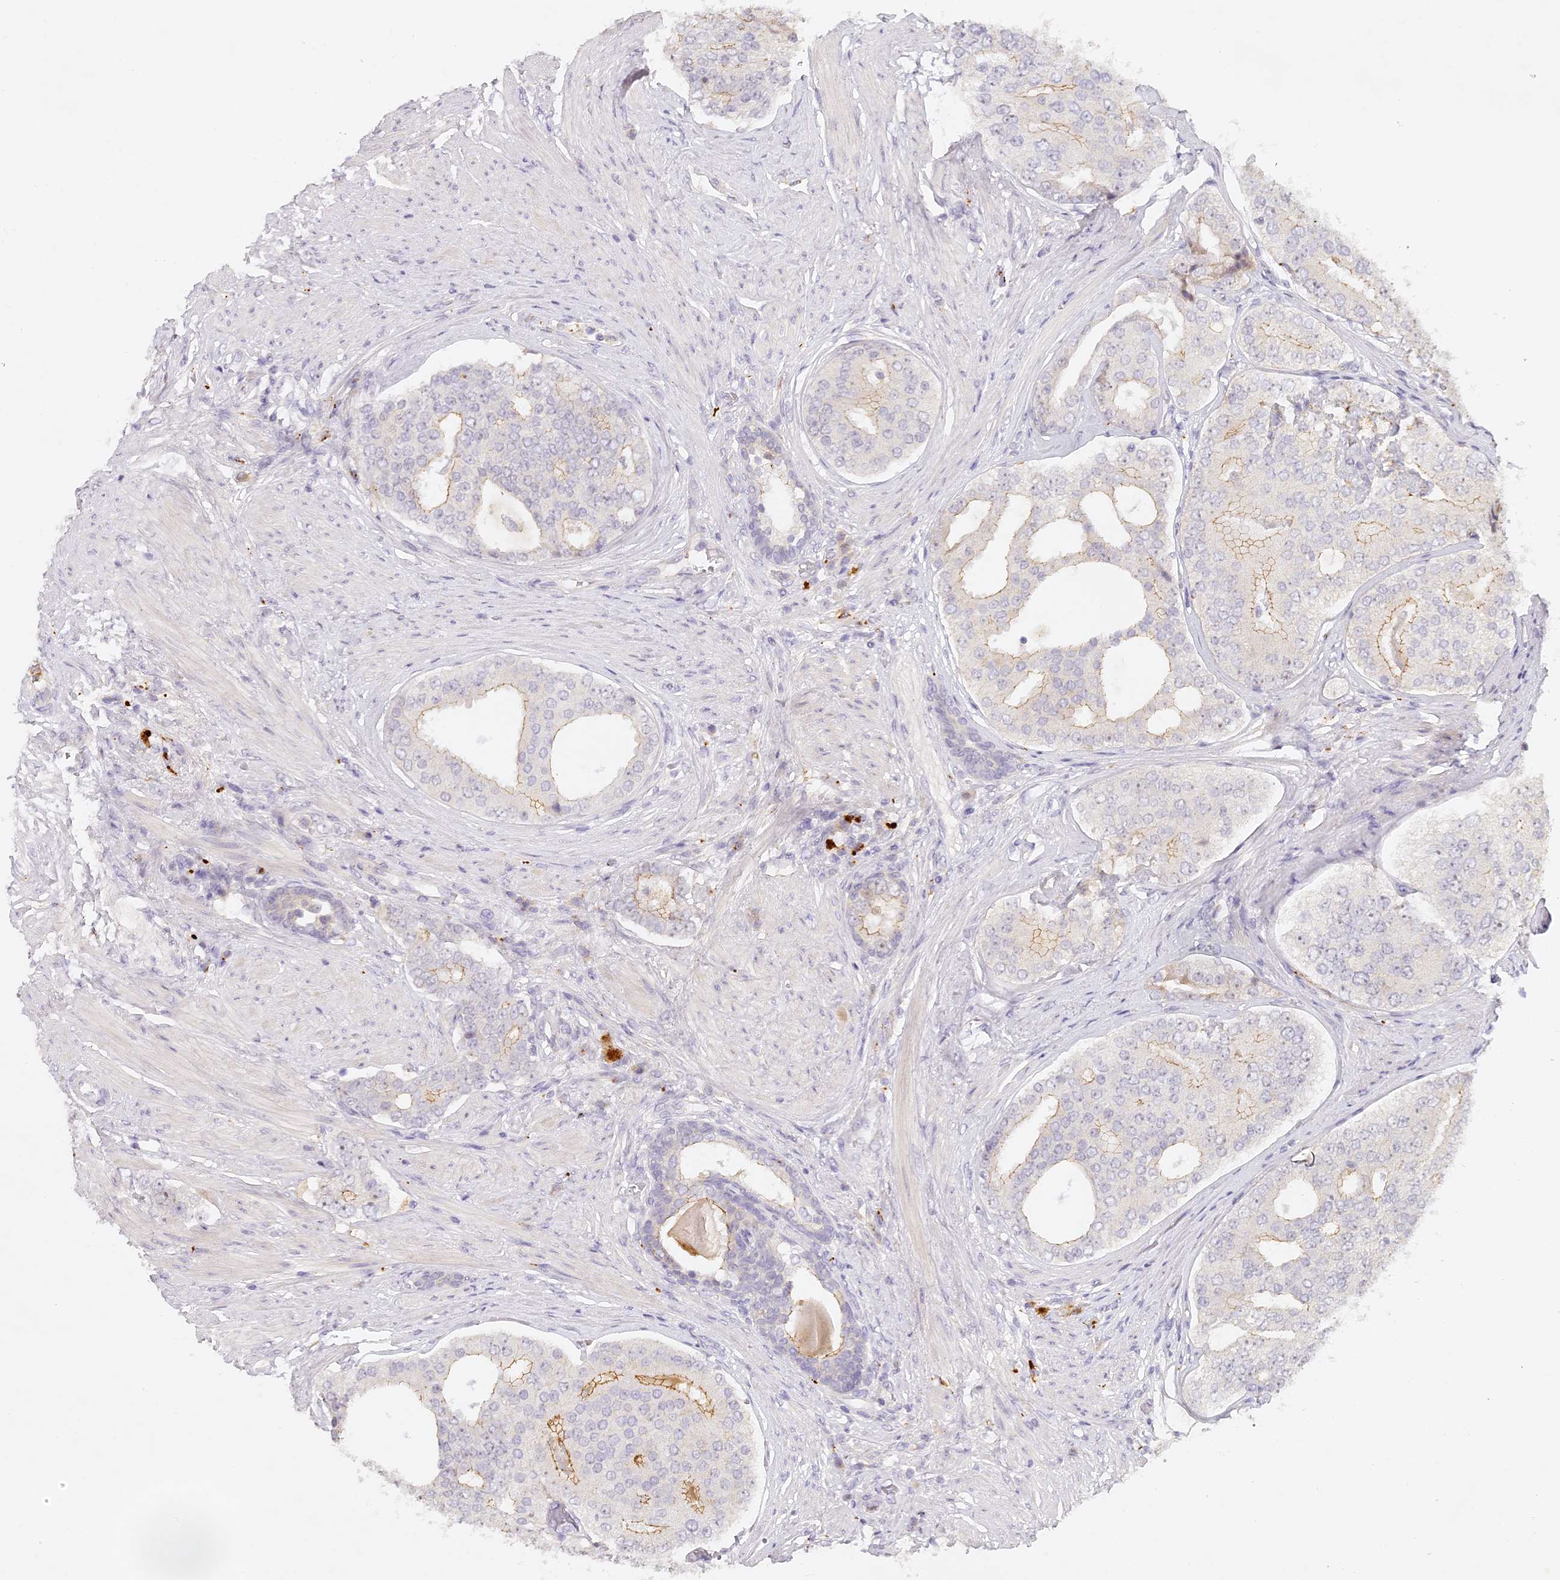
{"staining": {"intensity": "moderate", "quantity": "<25%", "location": "cytoplasmic/membranous"}, "tissue": "prostate cancer", "cell_type": "Tumor cells", "image_type": "cancer", "snomed": [{"axis": "morphology", "description": "Adenocarcinoma, High grade"}, {"axis": "topography", "description": "Prostate"}], "caption": "An image of human high-grade adenocarcinoma (prostate) stained for a protein exhibits moderate cytoplasmic/membranous brown staining in tumor cells.", "gene": "ELL3", "patient": {"sex": "male", "age": 56}}